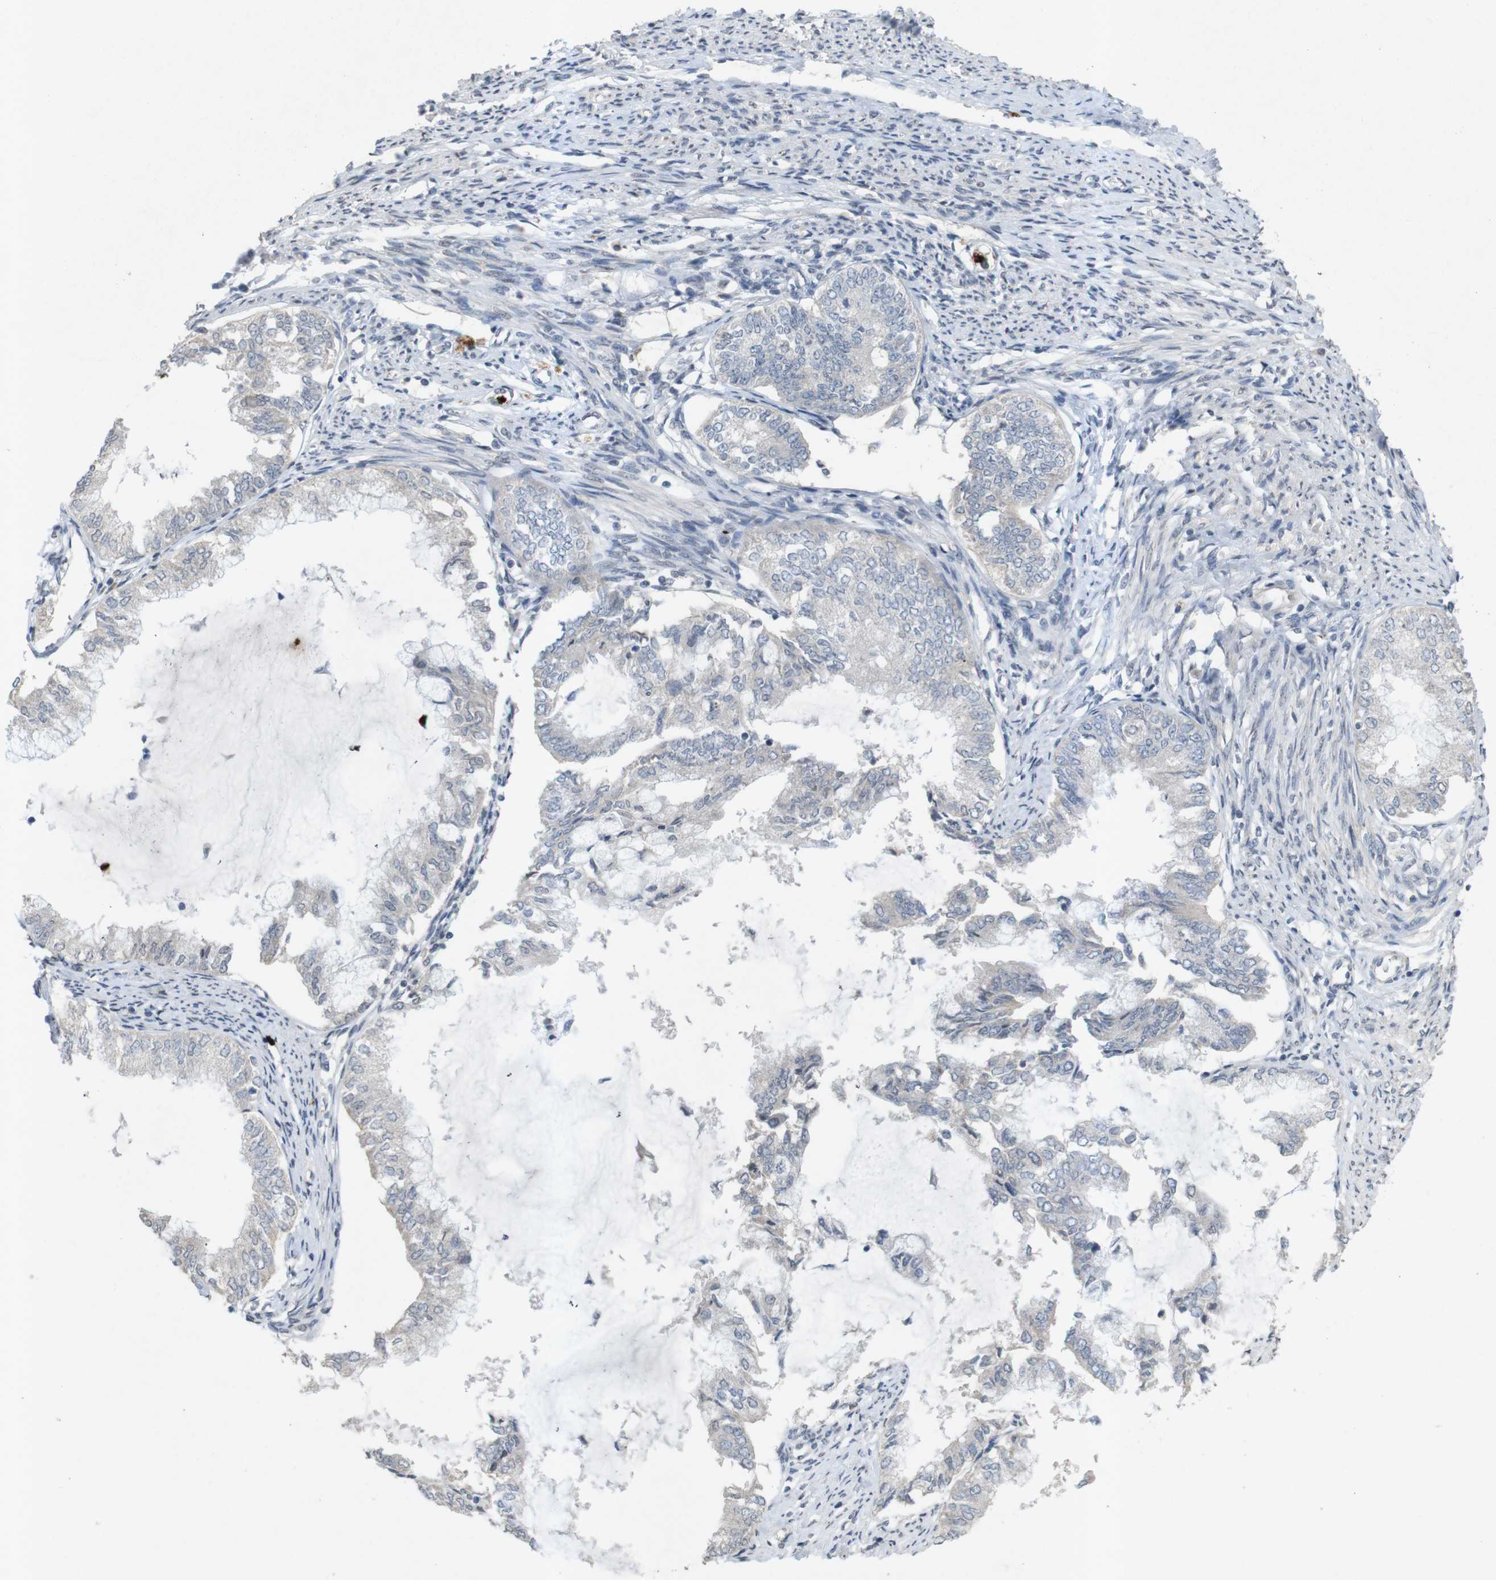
{"staining": {"intensity": "negative", "quantity": "none", "location": "none"}, "tissue": "endometrial cancer", "cell_type": "Tumor cells", "image_type": "cancer", "snomed": [{"axis": "morphology", "description": "Adenocarcinoma, NOS"}, {"axis": "topography", "description": "Endometrium"}], "caption": "DAB (3,3'-diaminobenzidine) immunohistochemical staining of endometrial adenocarcinoma reveals no significant expression in tumor cells. The staining was performed using DAB to visualize the protein expression in brown, while the nuclei were stained in blue with hematoxylin (Magnification: 20x).", "gene": "TSPAN14", "patient": {"sex": "female", "age": 86}}